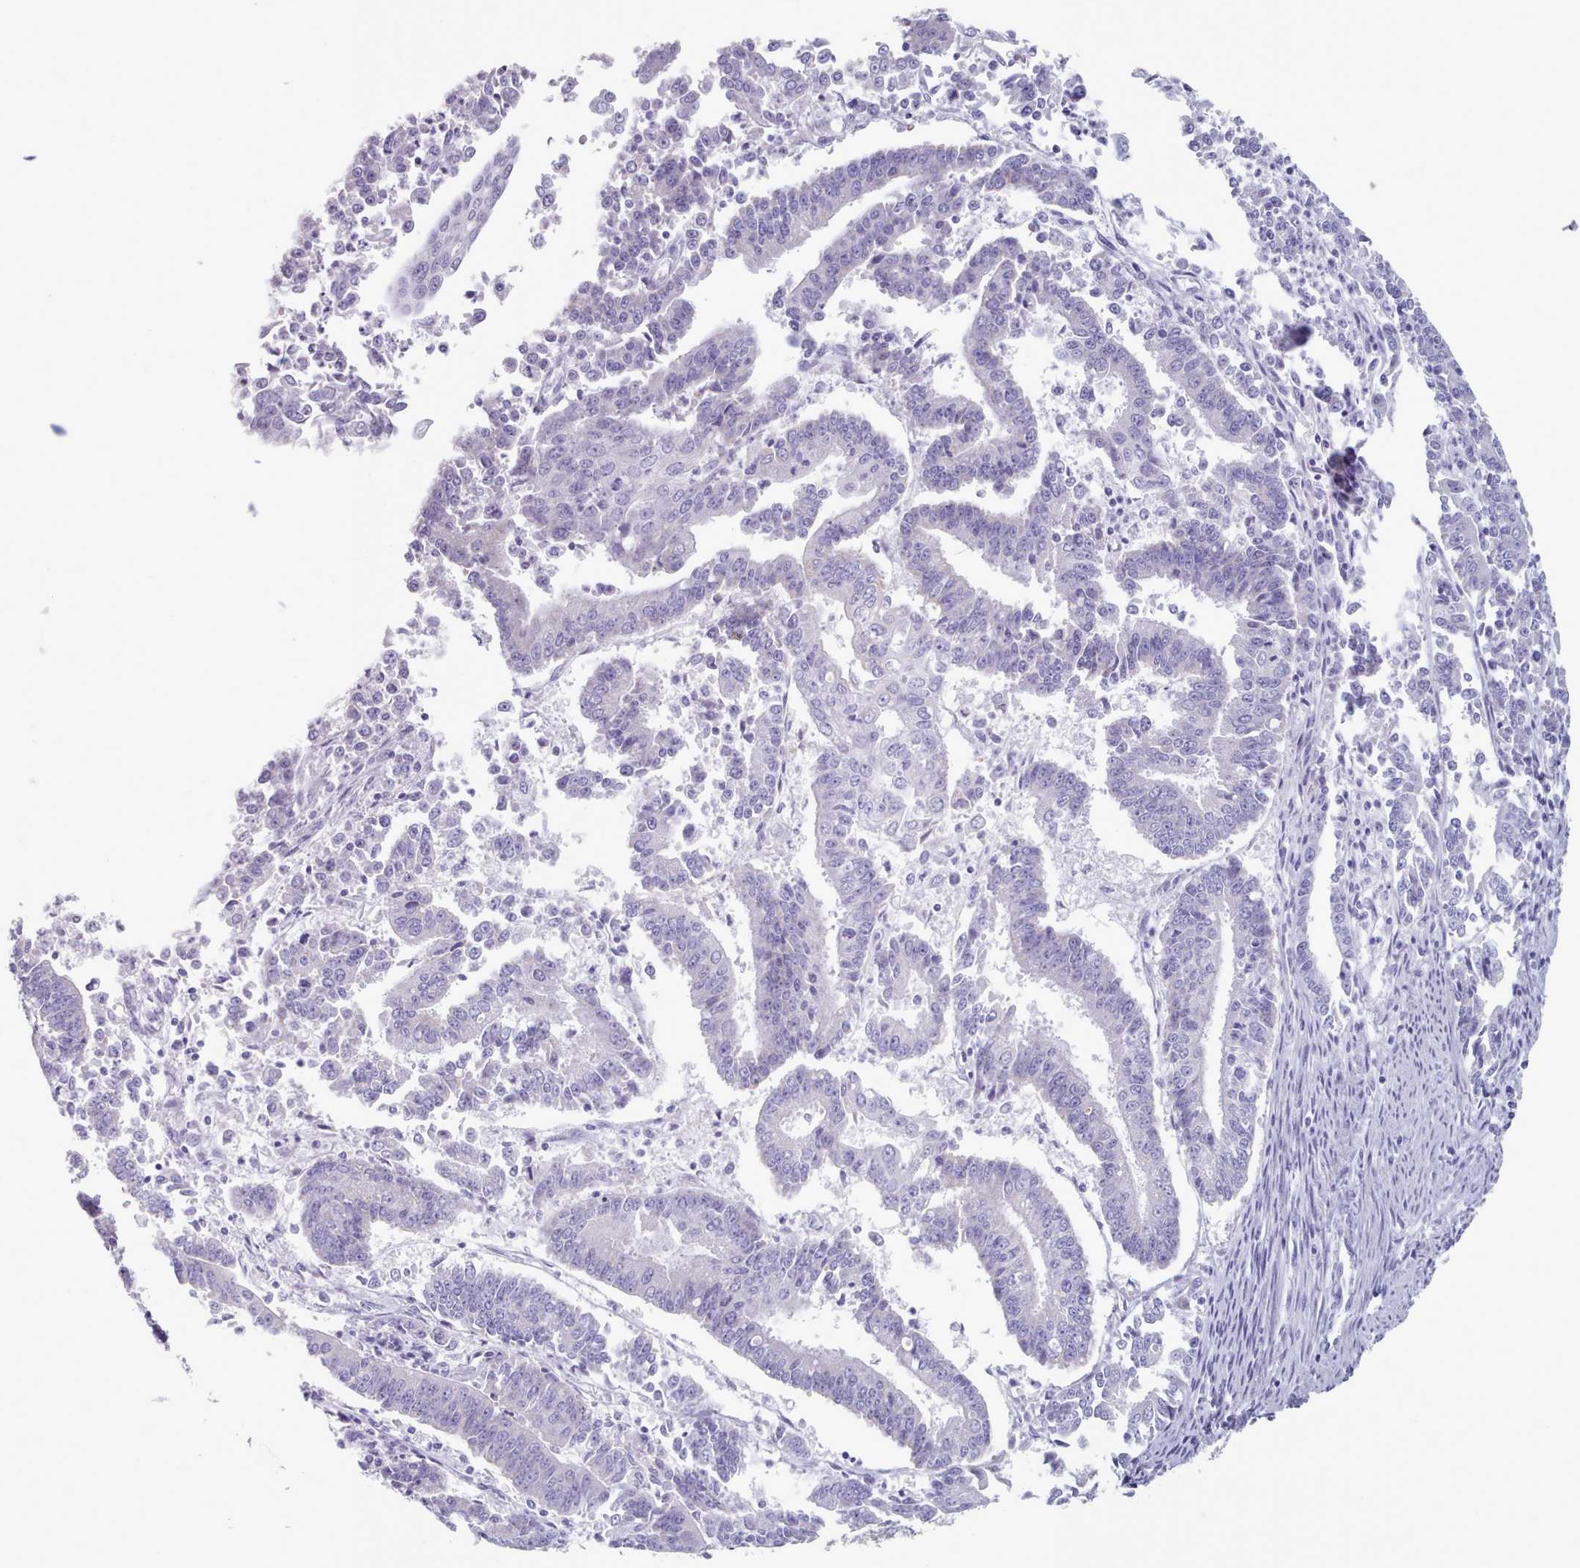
{"staining": {"intensity": "negative", "quantity": "none", "location": "none"}, "tissue": "endometrial cancer", "cell_type": "Tumor cells", "image_type": "cancer", "snomed": [{"axis": "morphology", "description": "Adenocarcinoma, NOS"}, {"axis": "topography", "description": "Endometrium"}], "caption": "IHC of endometrial adenocarcinoma exhibits no expression in tumor cells. Nuclei are stained in blue.", "gene": "HAO1", "patient": {"sex": "female", "age": 73}}